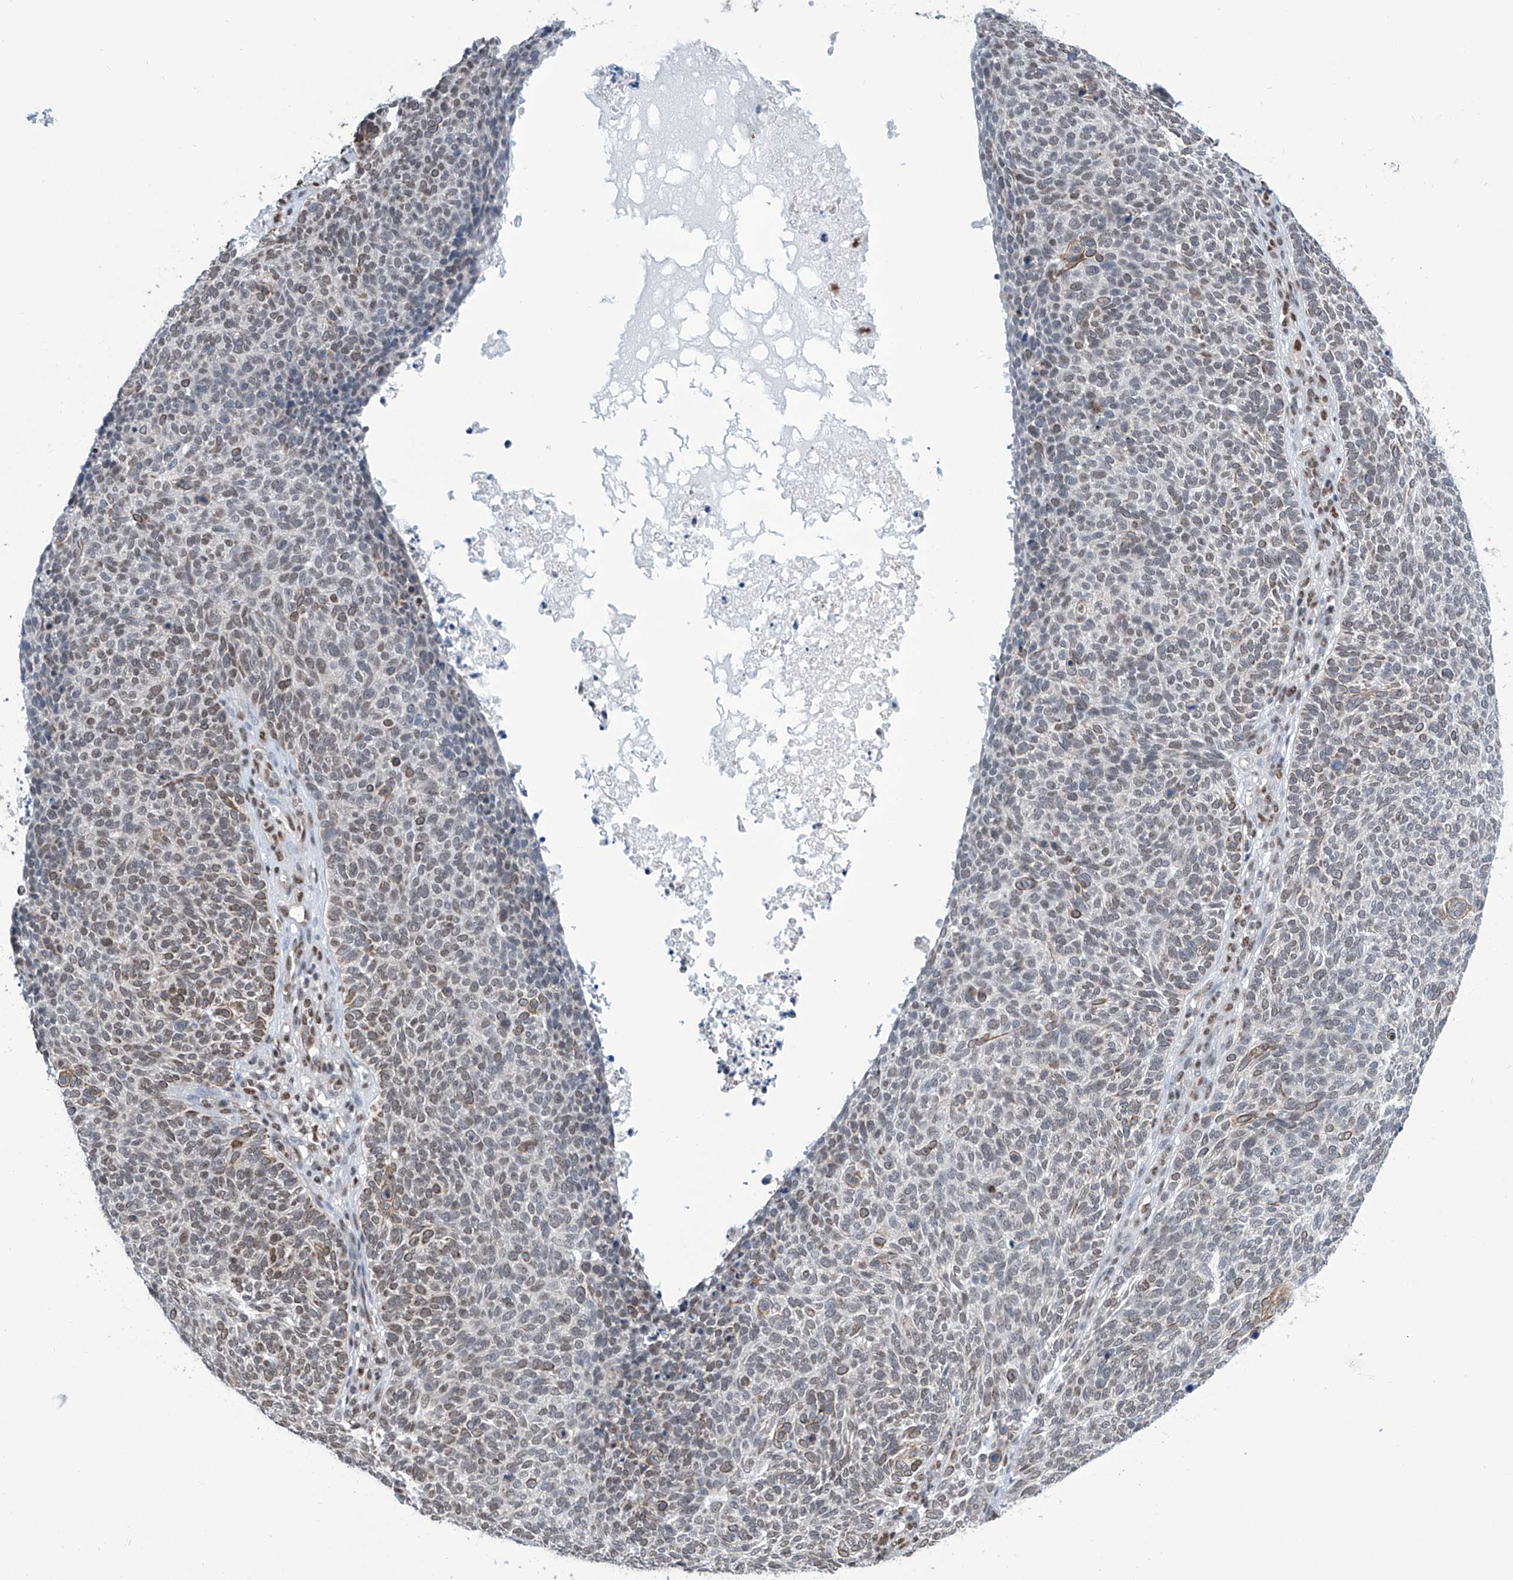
{"staining": {"intensity": "moderate", "quantity": "<25%", "location": "cytoplasmic/membranous,nuclear"}, "tissue": "skin cancer", "cell_type": "Tumor cells", "image_type": "cancer", "snomed": [{"axis": "morphology", "description": "Squamous cell carcinoma, NOS"}, {"axis": "topography", "description": "Skin"}], "caption": "Protein staining reveals moderate cytoplasmic/membranous and nuclear expression in approximately <25% of tumor cells in skin squamous cell carcinoma.", "gene": "SREBF2", "patient": {"sex": "female", "age": 90}}